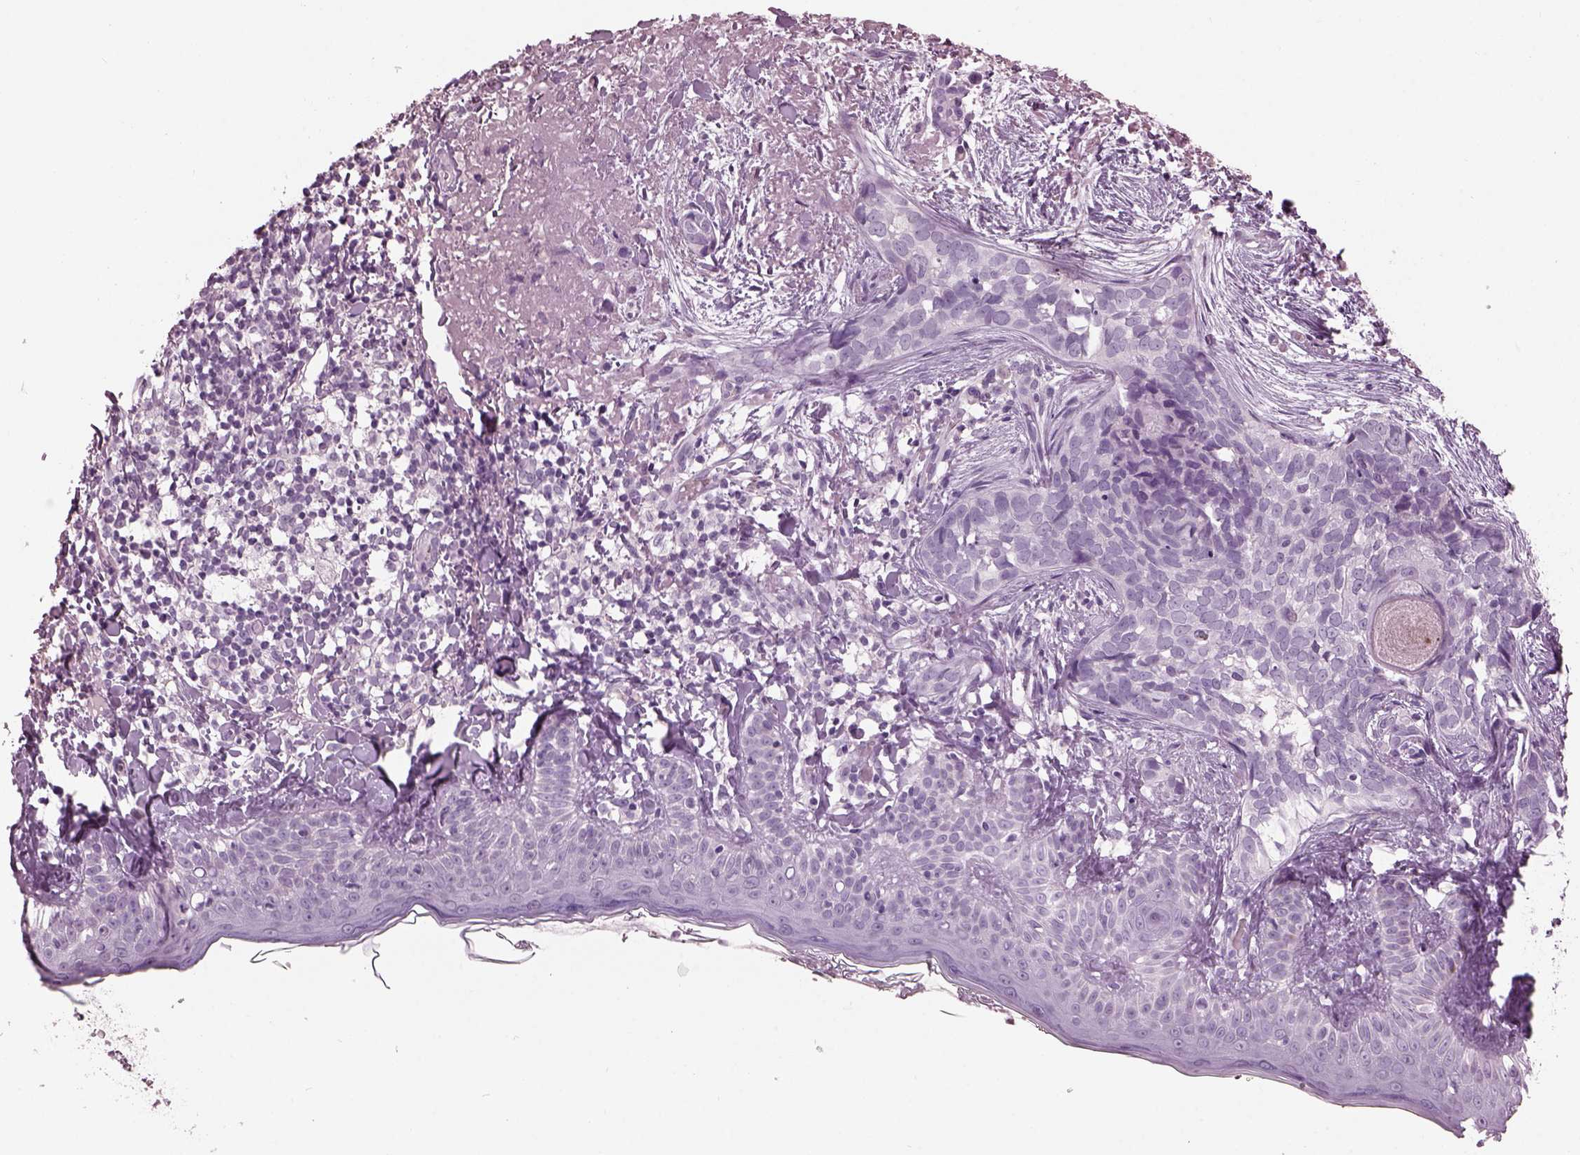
{"staining": {"intensity": "negative", "quantity": "none", "location": "none"}, "tissue": "skin cancer", "cell_type": "Tumor cells", "image_type": "cancer", "snomed": [{"axis": "morphology", "description": "Basal cell carcinoma"}, {"axis": "topography", "description": "Skin"}], "caption": "This is an immunohistochemistry (IHC) histopathology image of human skin basal cell carcinoma. There is no staining in tumor cells.", "gene": "PACRG", "patient": {"sex": "male", "age": 87}}